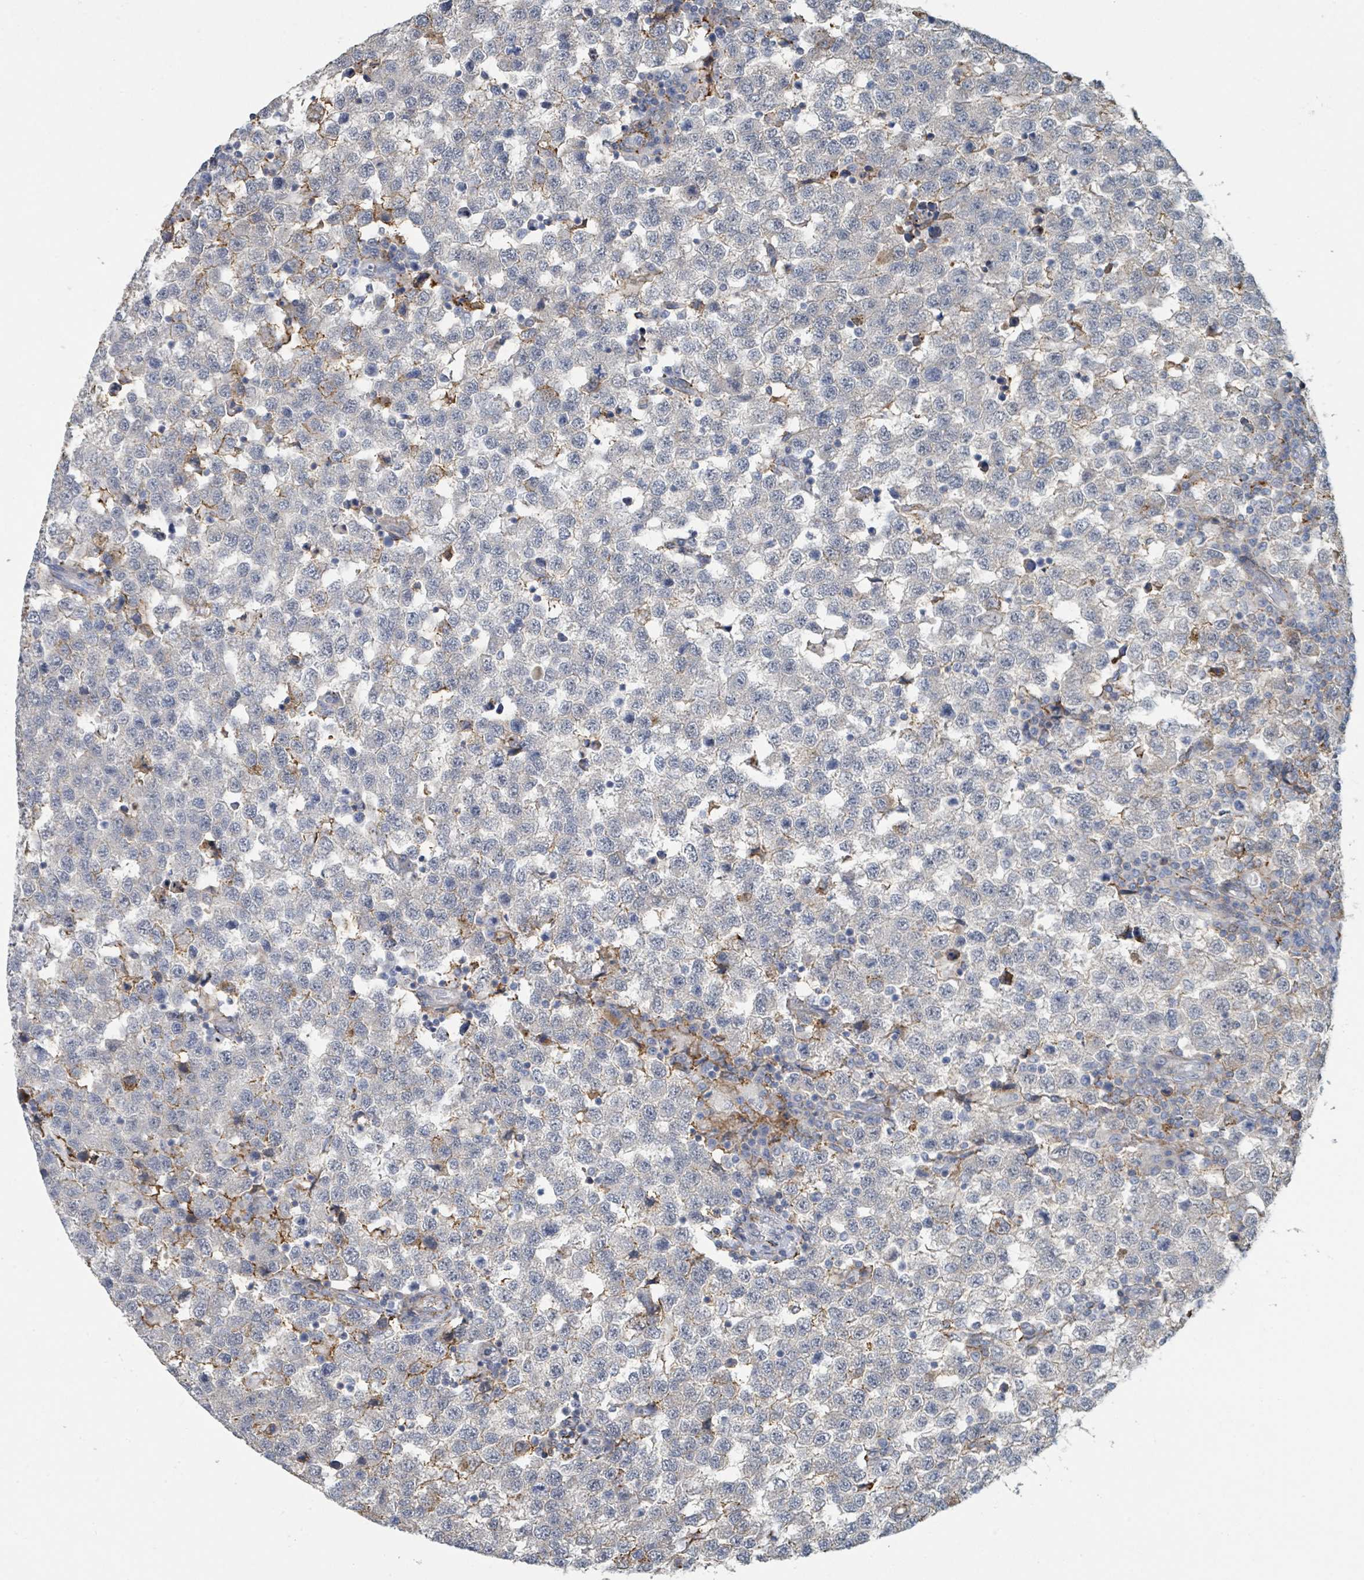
{"staining": {"intensity": "moderate", "quantity": "<25%", "location": "cytoplasmic/membranous"}, "tissue": "testis cancer", "cell_type": "Tumor cells", "image_type": "cancer", "snomed": [{"axis": "morphology", "description": "Seminoma, NOS"}, {"axis": "topography", "description": "Testis"}], "caption": "Immunohistochemistry (DAB (3,3'-diaminobenzidine)) staining of testis cancer (seminoma) reveals moderate cytoplasmic/membranous protein expression in approximately <25% of tumor cells. (DAB (3,3'-diaminobenzidine) = brown stain, brightfield microscopy at high magnification).", "gene": "LRRC42", "patient": {"sex": "male", "age": 34}}